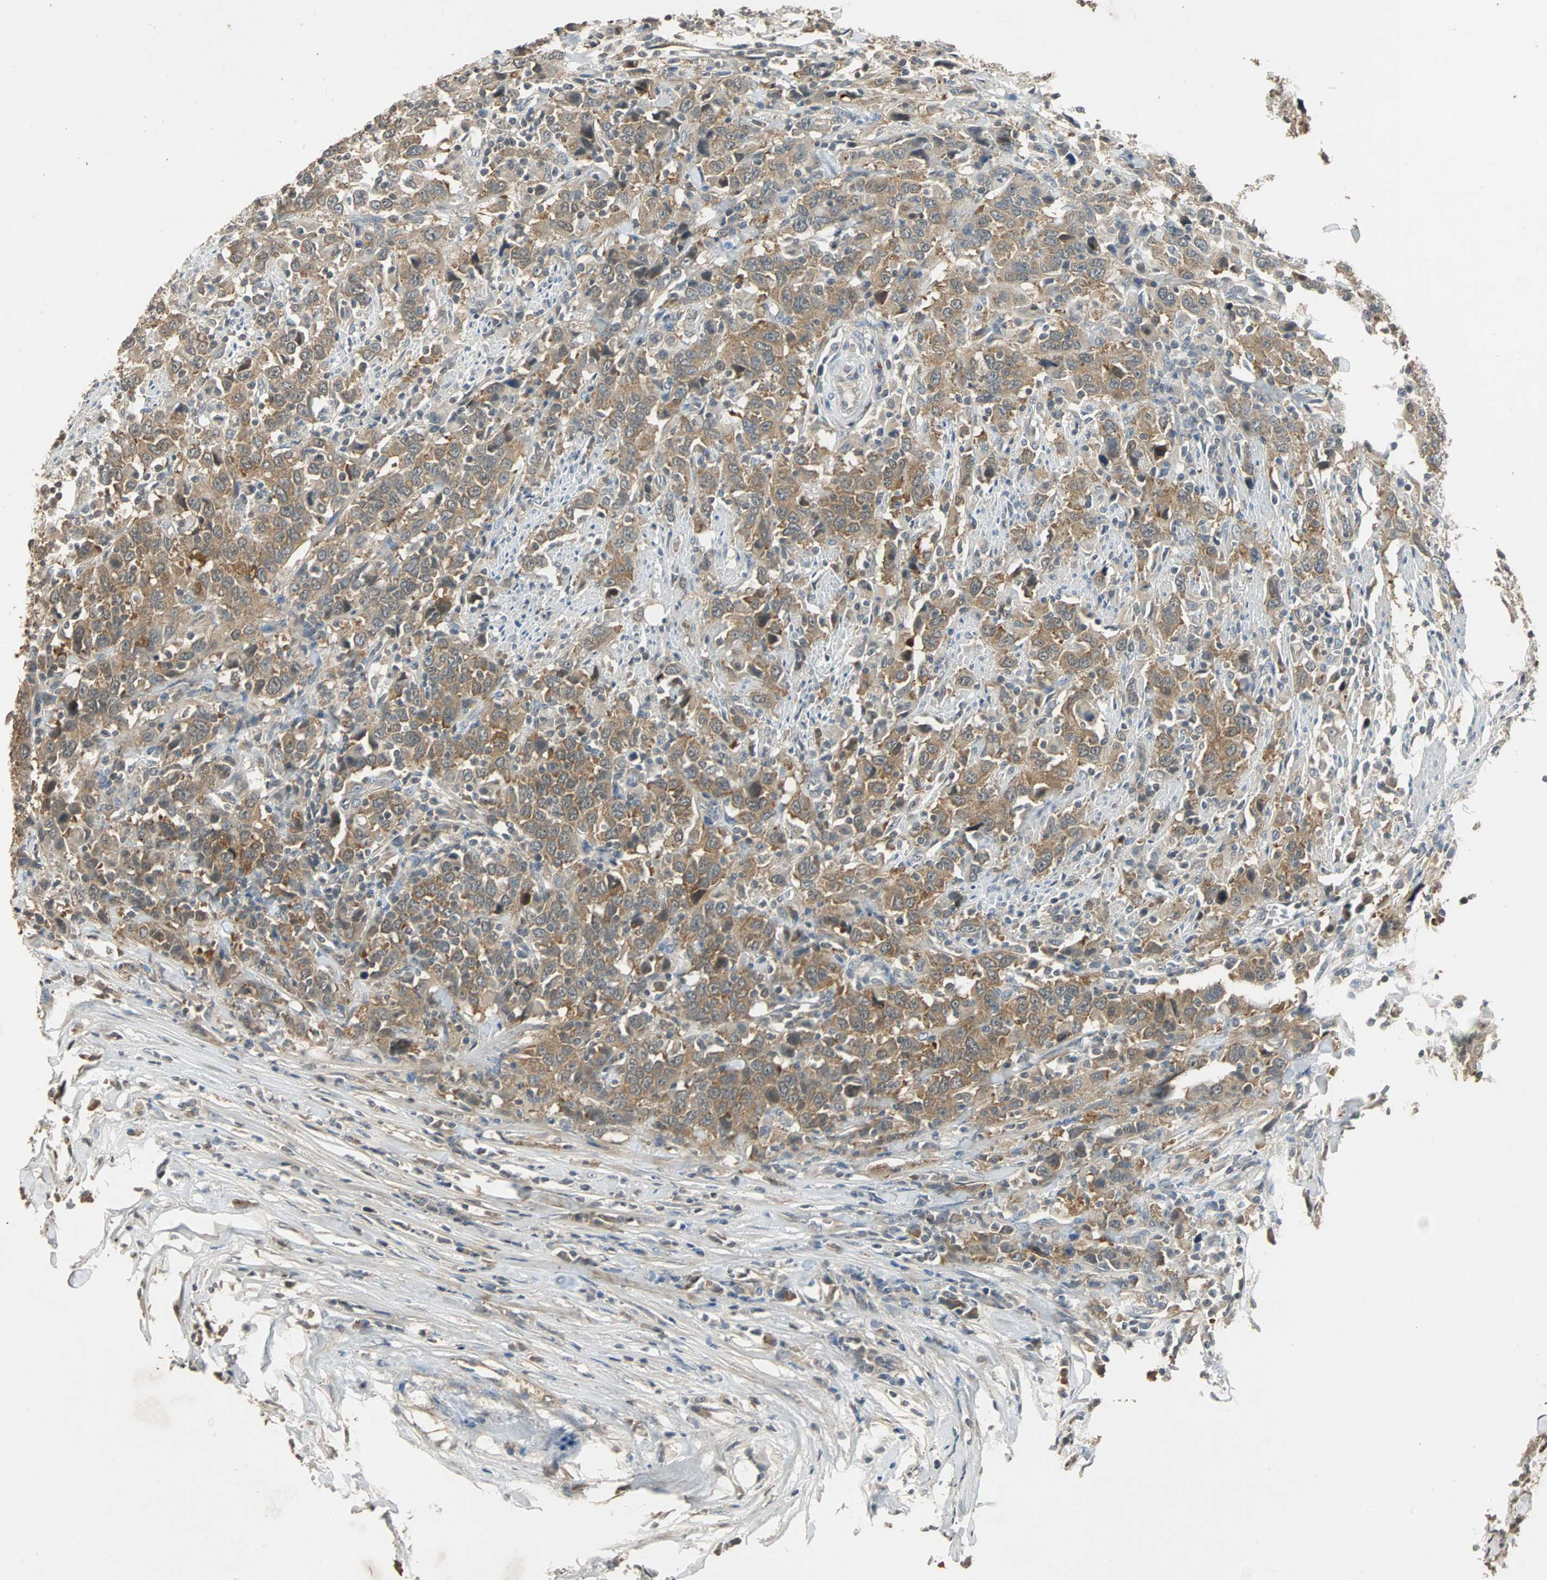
{"staining": {"intensity": "moderate", "quantity": ">75%", "location": "cytoplasmic/membranous"}, "tissue": "urothelial cancer", "cell_type": "Tumor cells", "image_type": "cancer", "snomed": [{"axis": "morphology", "description": "Urothelial carcinoma, High grade"}, {"axis": "topography", "description": "Urinary bladder"}], "caption": "A brown stain labels moderate cytoplasmic/membranous staining of a protein in human urothelial cancer tumor cells.", "gene": "ABHD2", "patient": {"sex": "male", "age": 61}}